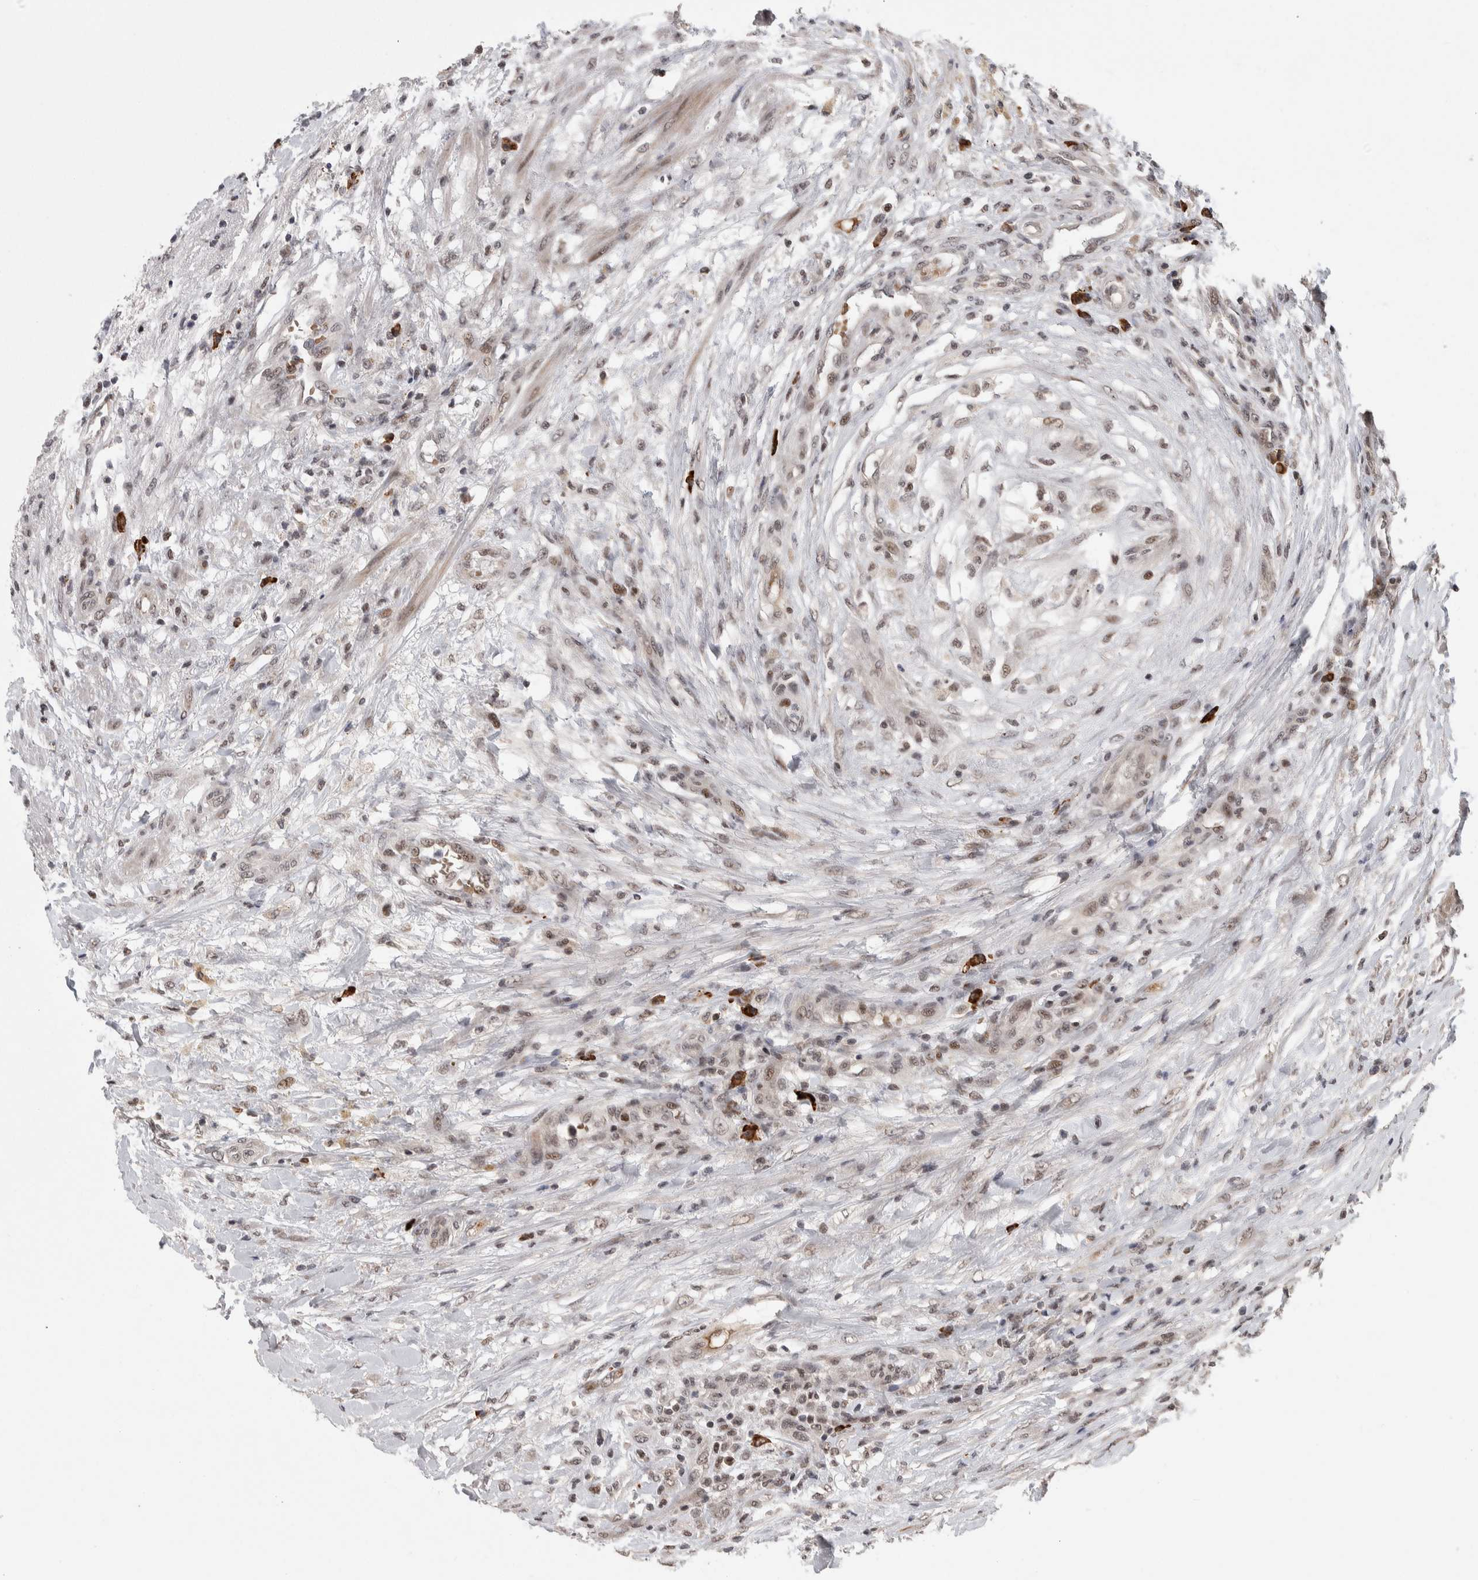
{"staining": {"intensity": "weak", "quantity": "<25%", "location": "nuclear"}, "tissue": "testis cancer", "cell_type": "Tumor cells", "image_type": "cancer", "snomed": [{"axis": "morphology", "description": "Seminoma, NOS"}, {"axis": "topography", "description": "Testis"}], "caption": "The image exhibits no significant expression in tumor cells of testis cancer. (IHC, brightfield microscopy, high magnification).", "gene": "ZNF592", "patient": {"sex": "male", "age": 59}}